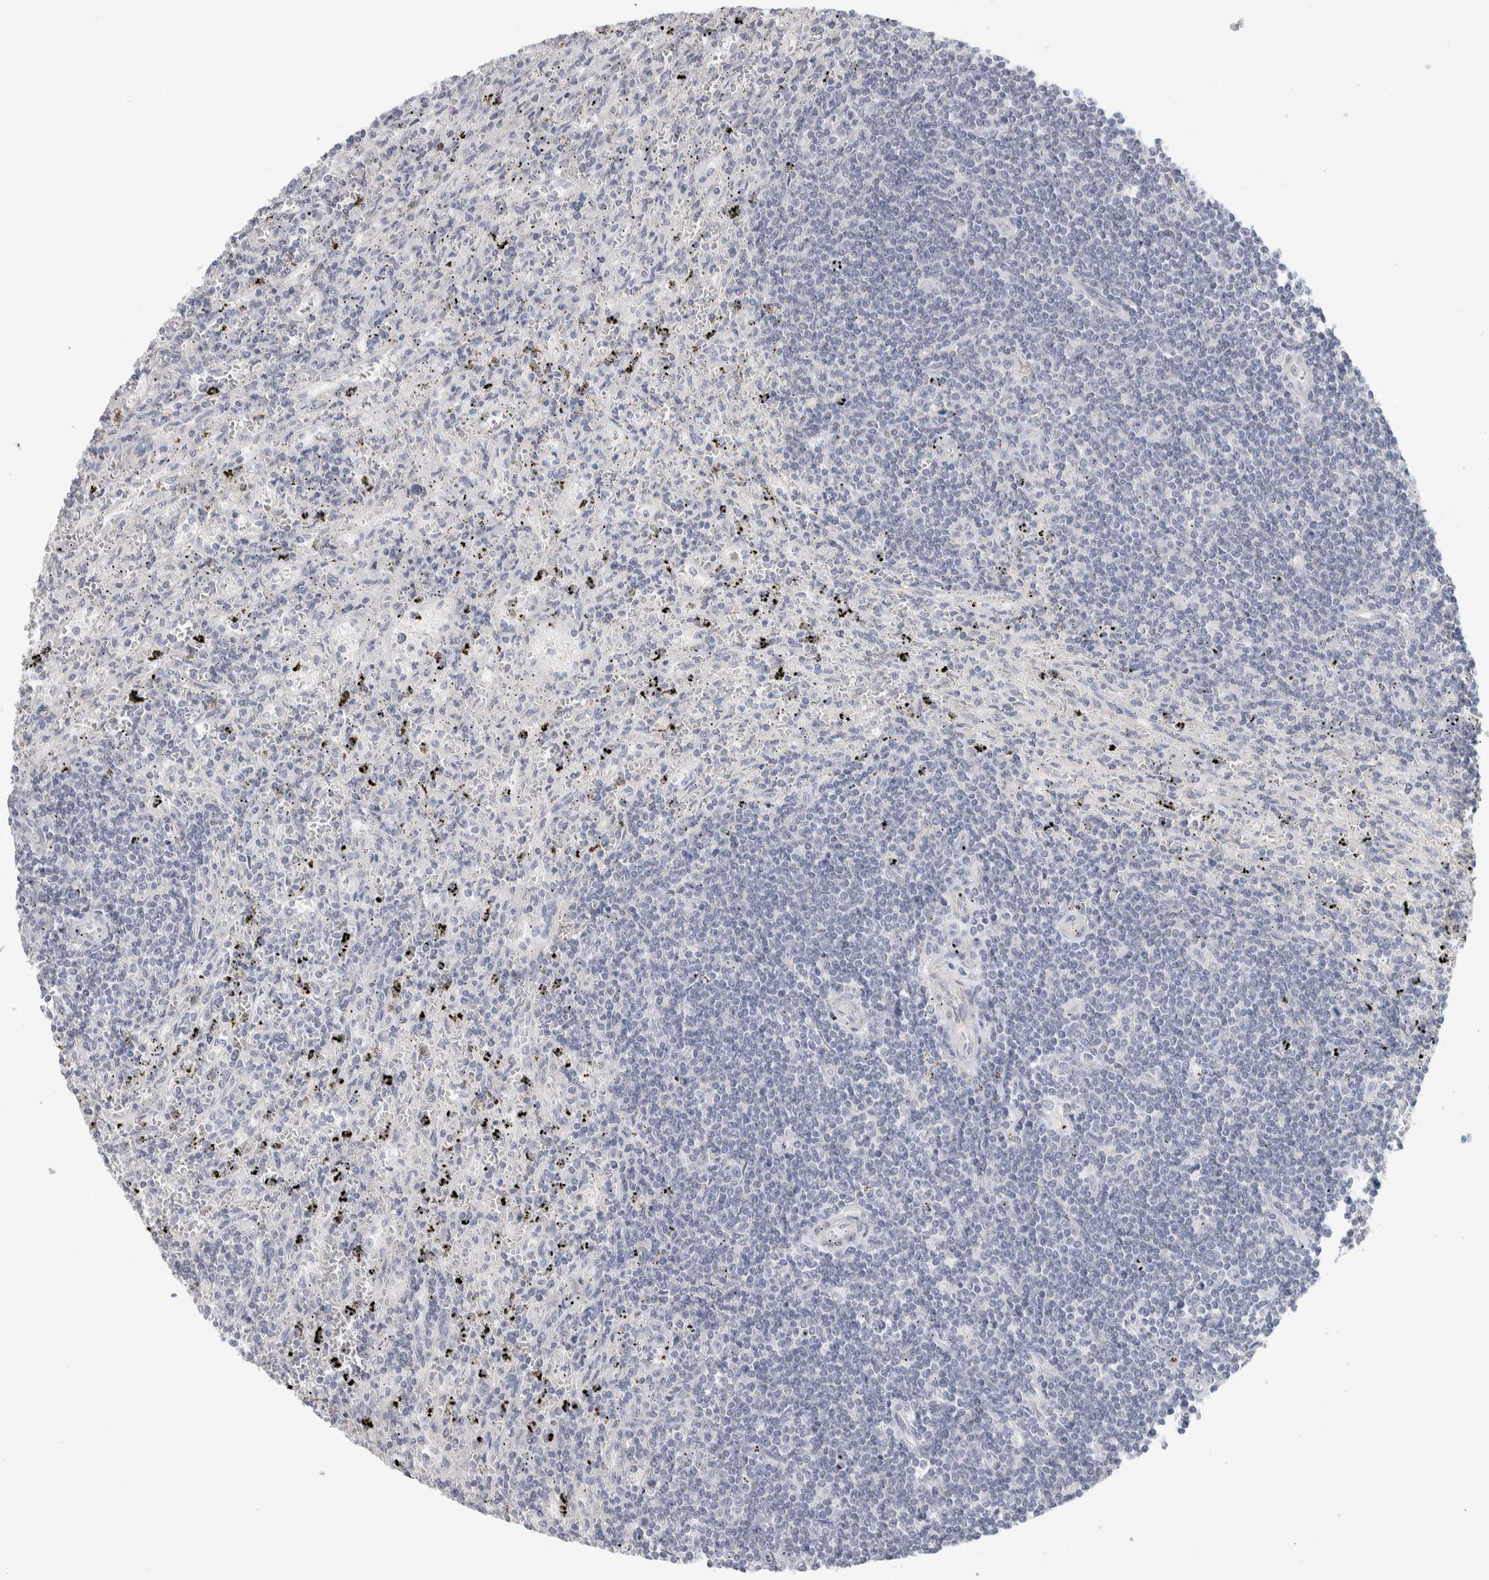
{"staining": {"intensity": "negative", "quantity": "none", "location": "none"}, "tissue": "lymphoma", "cell_type": "Tumor cells", "image_type": "cancer", "snomed": [{"axis": "morphology", "description": "Malignant lymphoma, non-Hodgkin's type, Low grade"}, {"axis": "topography", "description": "Spleen"}], "caption": "Human malignant lymphoma, non-Hodgkin's type (low-grade) stained for a protein using IHC demonstrates no staining in tumor cells.", "gene": "DCXR", "patient": {"sex": "male", "age": 76}}